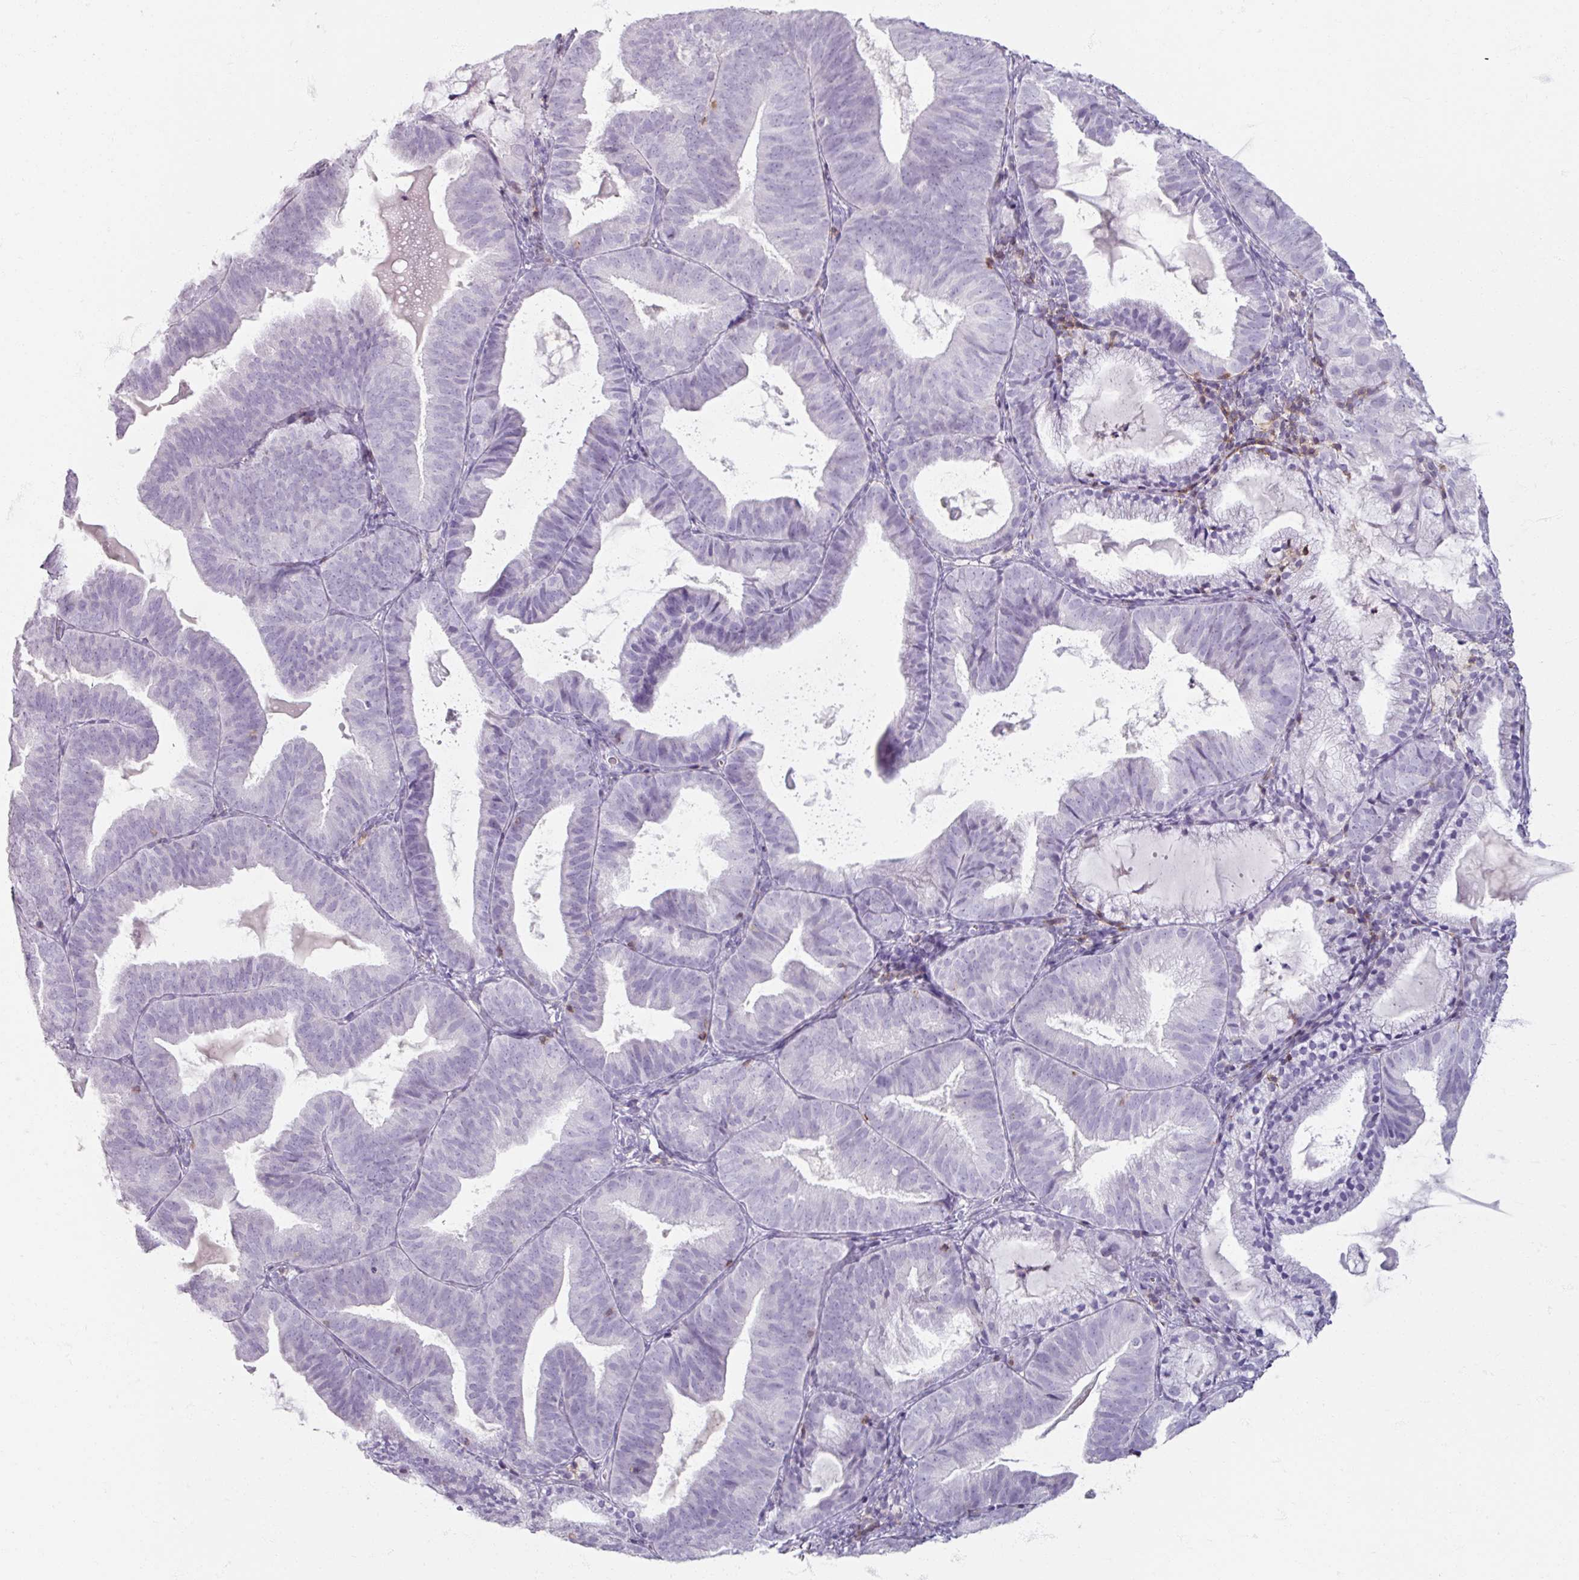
{"staining": {"intensity": "negative", "quantity": "none", "location": "none"}, "tissue": "endometrial cancer", "cell_type": "Tumor cells", "image_type": "cancer", "snomed": [{"axis": "morphology", "description": "Adenocarcinoma, NOS"}, {"axis": "topography", "description": "Endometrium"}], "caption": "Micrograph shows no protein staining in tumor cells of adenocarcinoma (endometrial) tissue.", "gene": "PTPRC", "patient": {"sex": "female", "age": 80}}